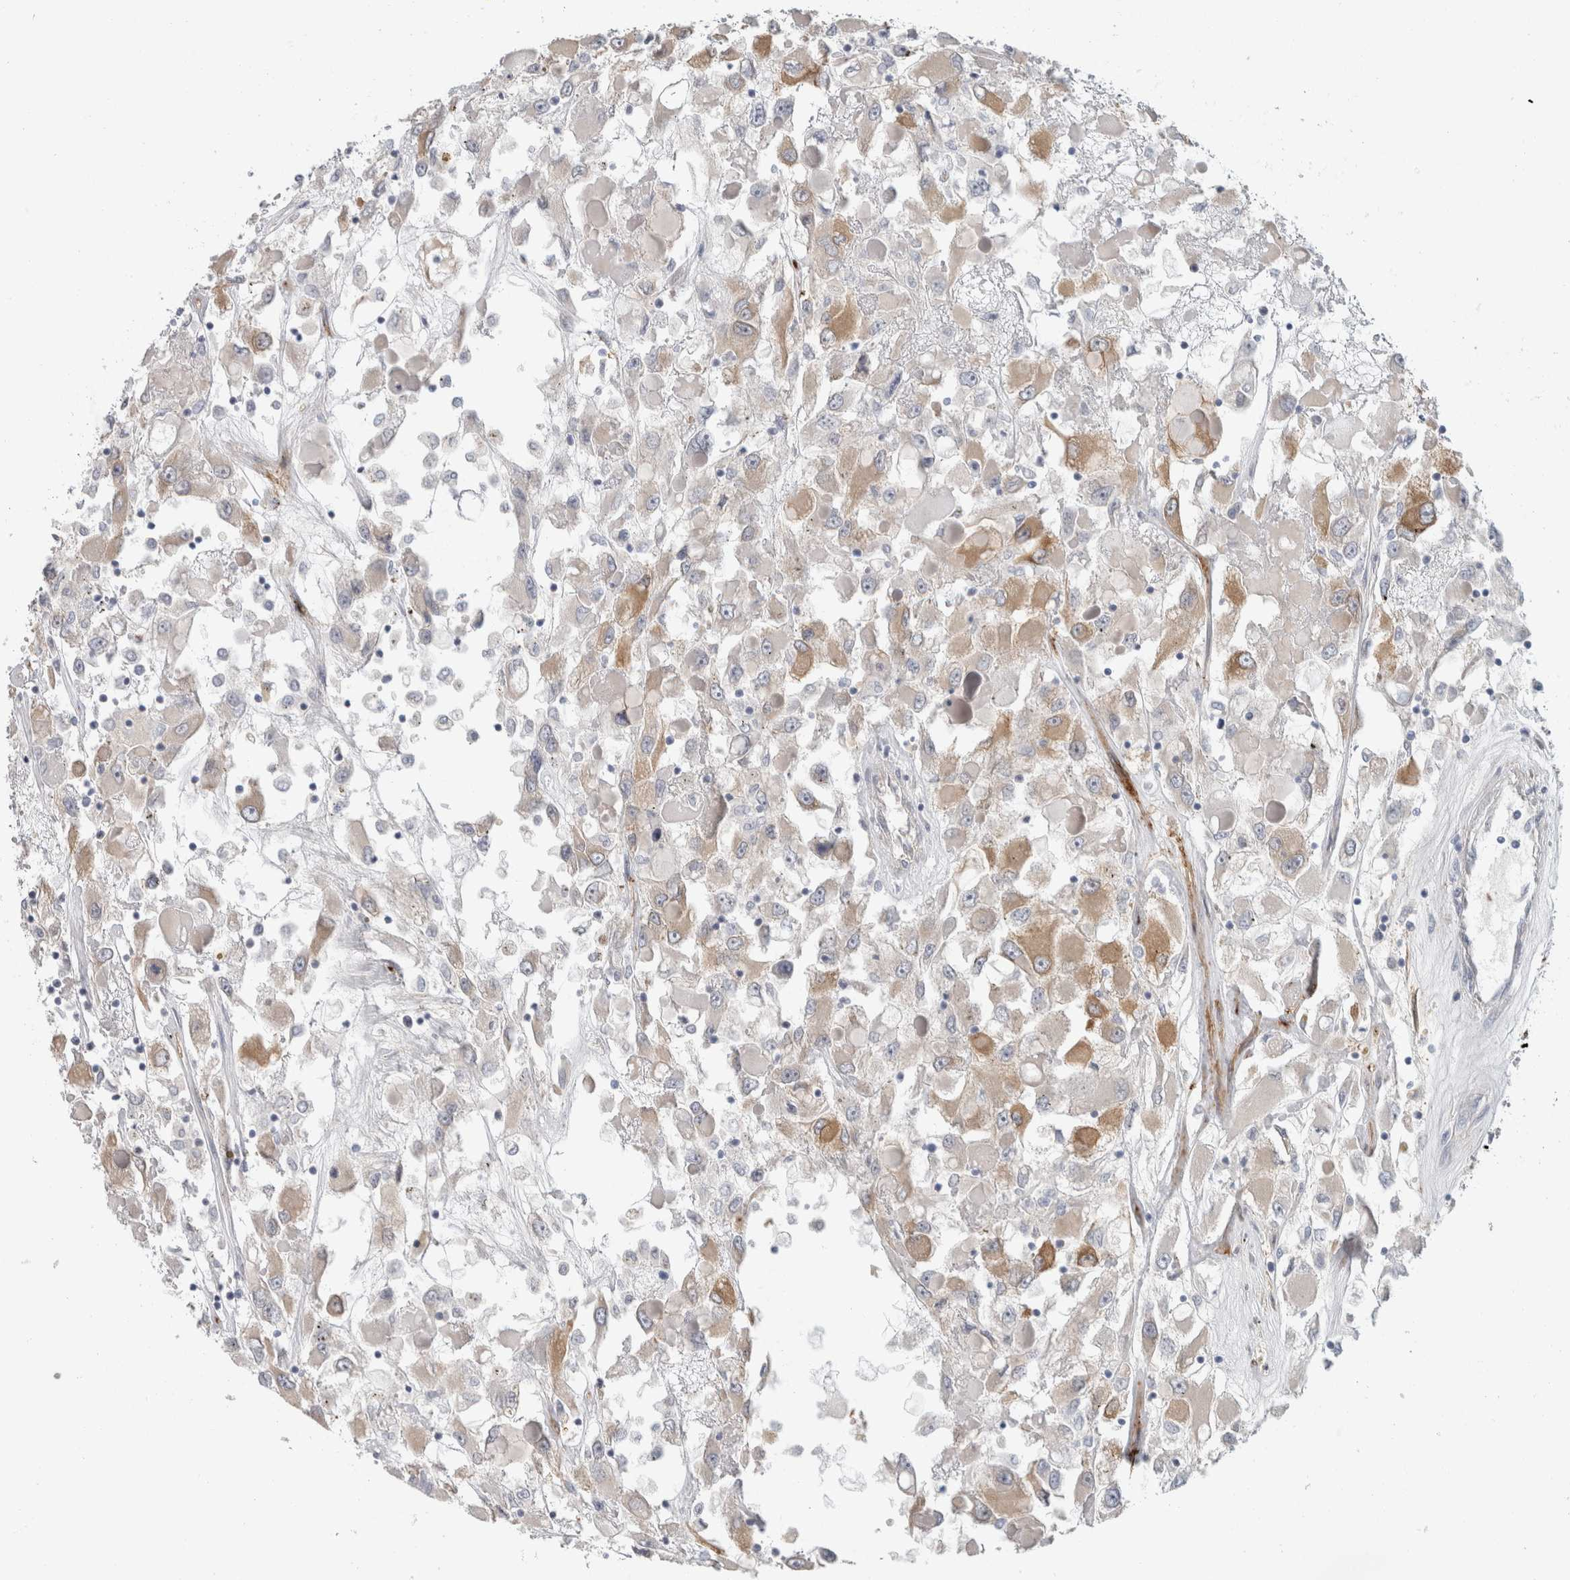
{"staining": {"intensity": "moderate", "quantity": "<25%", "location": "cytoplasmic/membranous"}, "tissue": "renal cancer", "cell_type": "Tumor cells", "image_type": "cancer", "snomed": [{"axis": "morphology", "description": "Adenocarcinoma, NOS"}, {"axis": "topography", "description": "Kidney"}], "caption": "IHC micrograph of neoplastic tissue: renal adenocarcinoma stained using immunohistochemistry (IHC) displays low levels of moderate protein expression localized specifically in the cytoplasmic/membranous of tumor cells, appearing as a cytoplasmic/membranous brown color.", "gene": "CD55", "patient": {"sex": "female", "age": 52}}